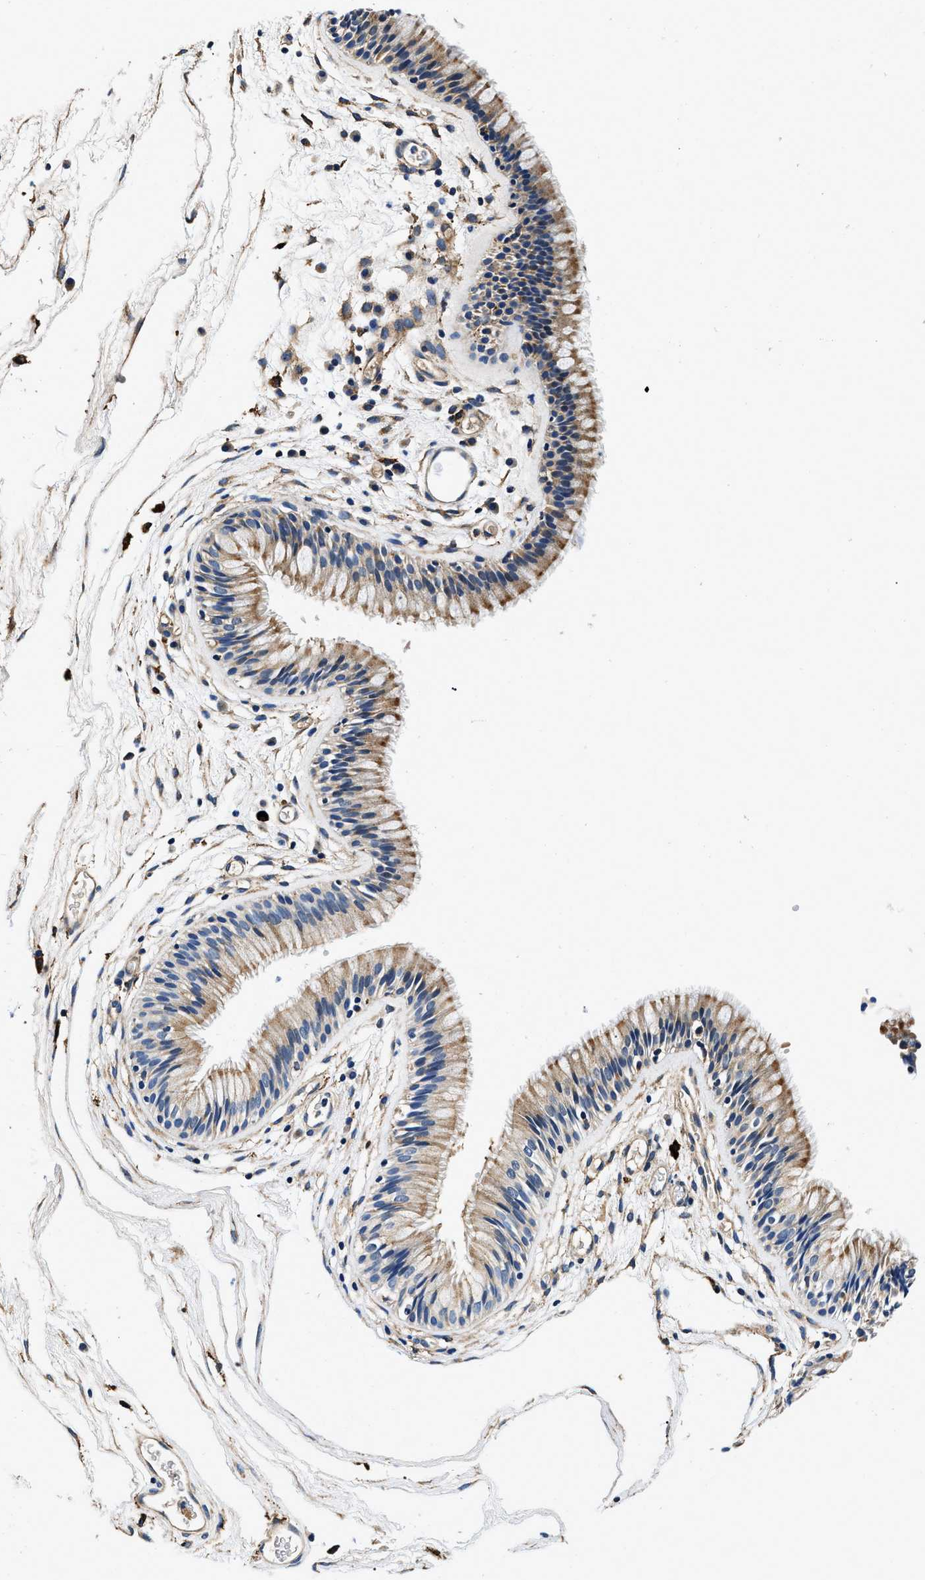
{"staining": {"intensity": "moderate", "quantity": ">75%", "location": "cytoplasmic/membranous"}, "tissue": "nasopharynx", "cell_type": "Respiratory epithelial cells", "image_type": "normal", "snomed": [{"axis": "morphology", "description": "Normal tissue, NOS"}, {"axis": "morphology", "description": "Inflammation, NOS"}, {"axis": "topography", "description": "Nasopharynx"}], "caption": "Immunohistochemical staining of benign human nasopharynx reveals >75% levels of moderate cytoplasmic/membranous protein positivity in approximately >75% of respiratory epithelial cells. Nuclei are stained in blue.", "gene": "ZFAND3", "patient": {"sex": "male", "age": 48}}